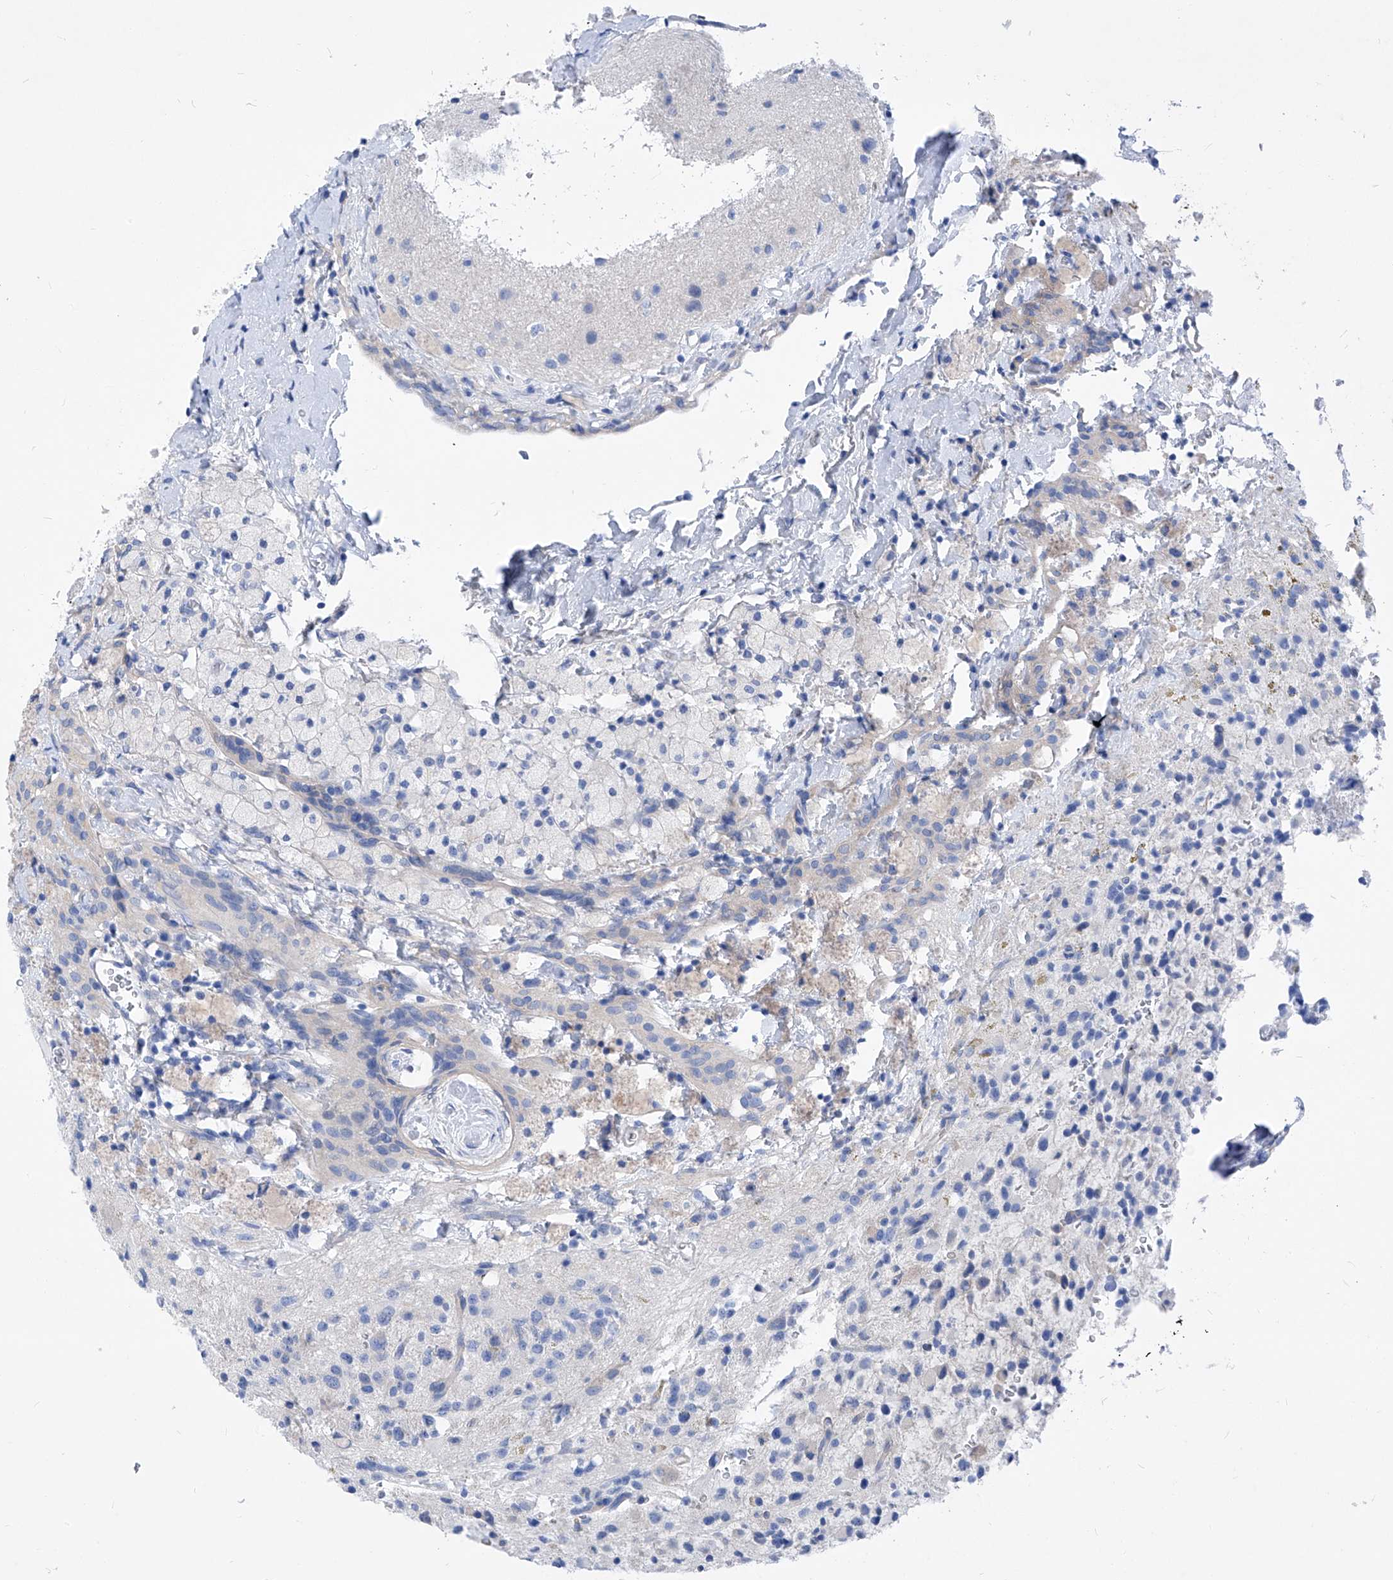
{"staining": {"intensity": "negative", "quantity": "none", "location": "none"}, "tissue": "glioma", "cell_type": "Tumor cells", "image_type": "cancer", "snomed": [{"axis": "morphology", "description": "Glioma, malignant, High grade"}, {"axis": "topography", "description": "Brain"}], "caption": "There is no significant expression in tumor cells of malignant high-grade glioma. (Stains: DAB (3,3'-diaminobenzidine) IHC with hematoxylin counter stain, Microscopy: brightfield microscopy at high magnification).", "gene": "XPNPEP1", "patient": {"sex": "male", "age": 34}}